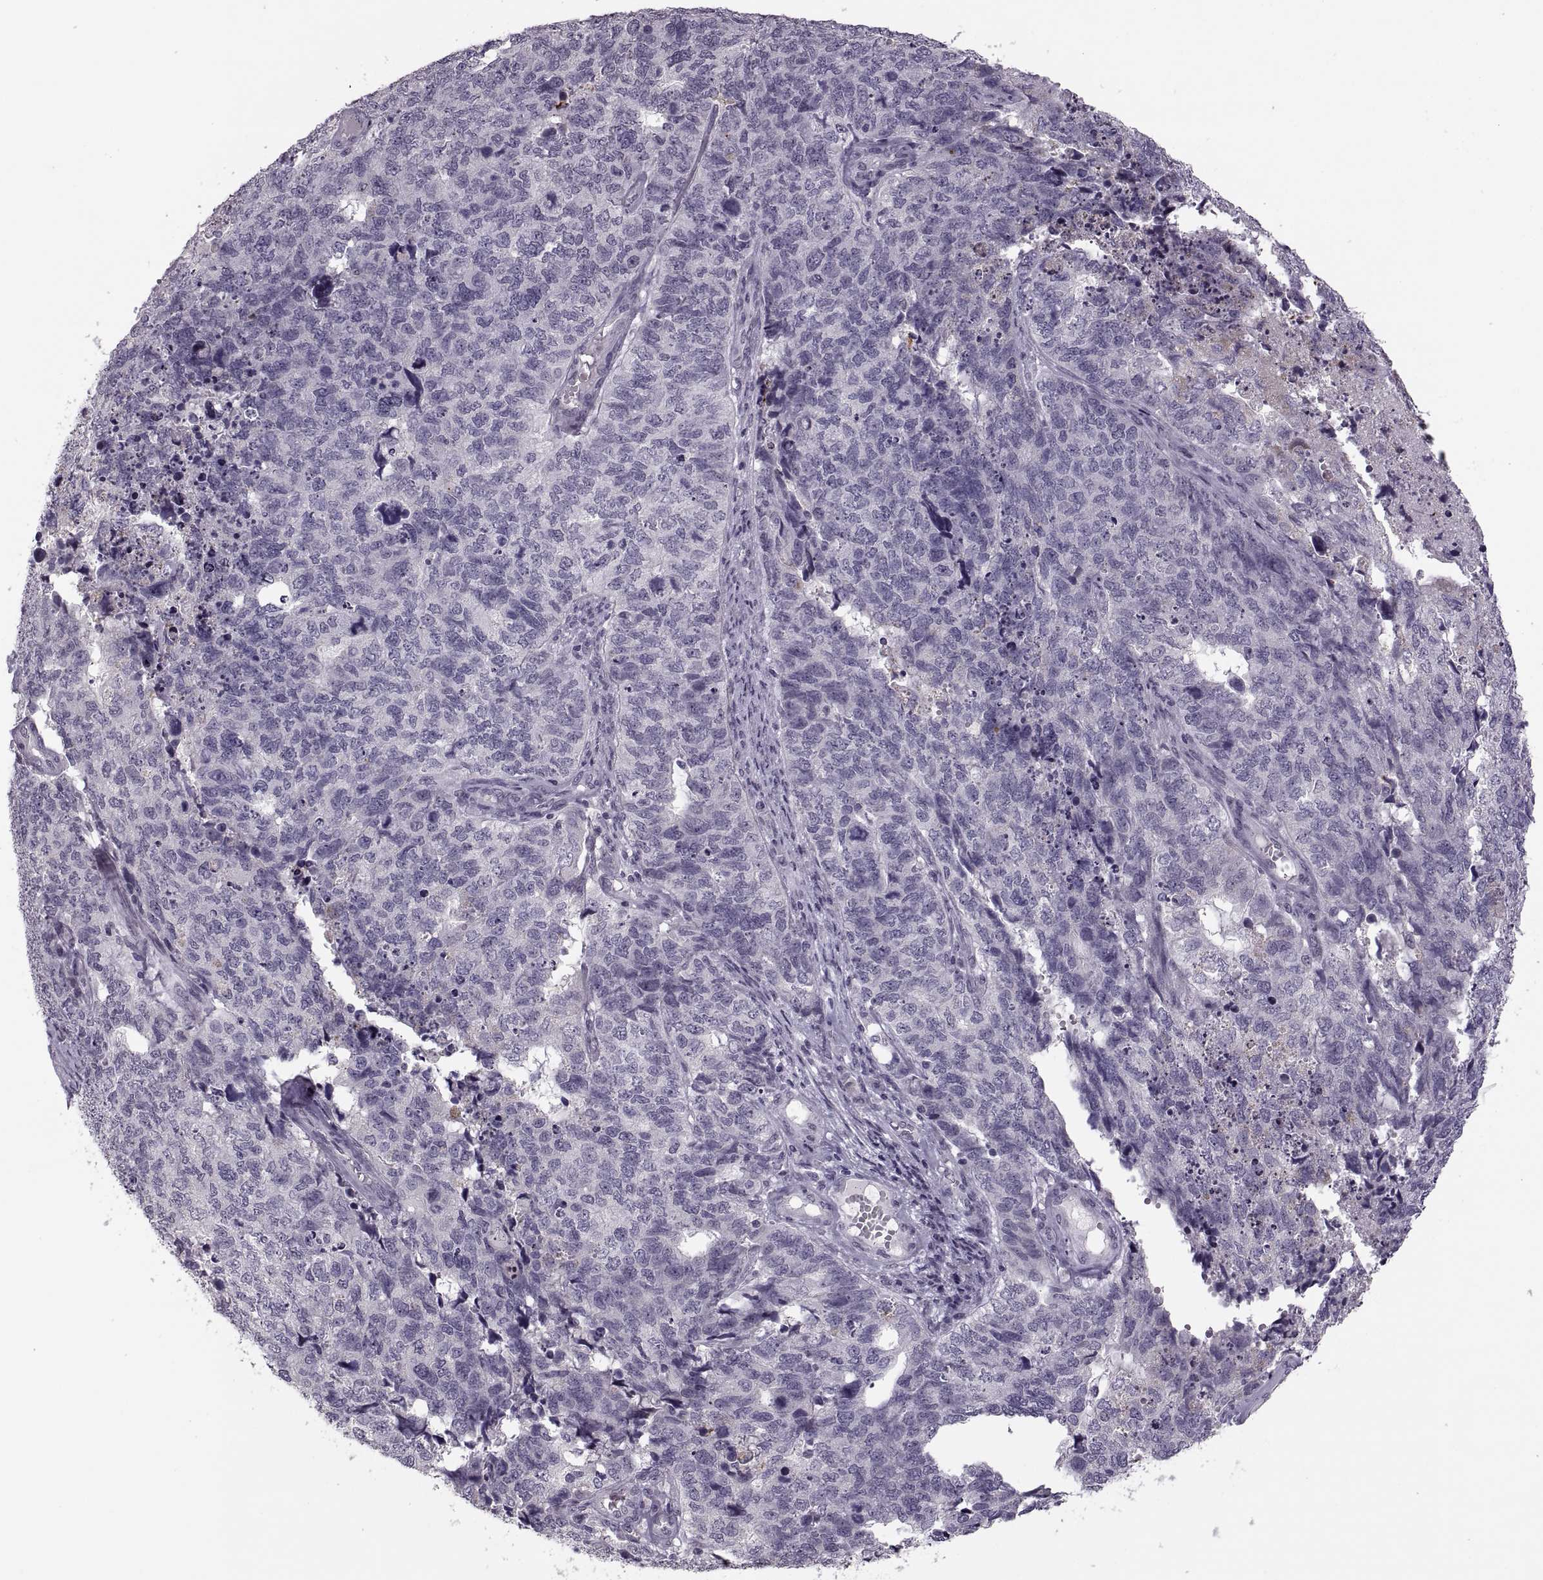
{"staining": {"intensity": "negative", "quantity": "none", "location": "none"}, "tissue": "cervical cancer", "cell_type": "Tumor cells", "image_type": "cancer", "snomed": [{"axis": "morphology", "description": "Squamous cell carcinoma, NOS"}, {"axis": "topography", "description": "Cervix"}], "caption": "The IHC image has no significant expression in tumor cells of cervical cancer (squamous cell carcinoma) tissue.", "gene": "PAGE5", "patient": {"sex": "female", "age": 63}}